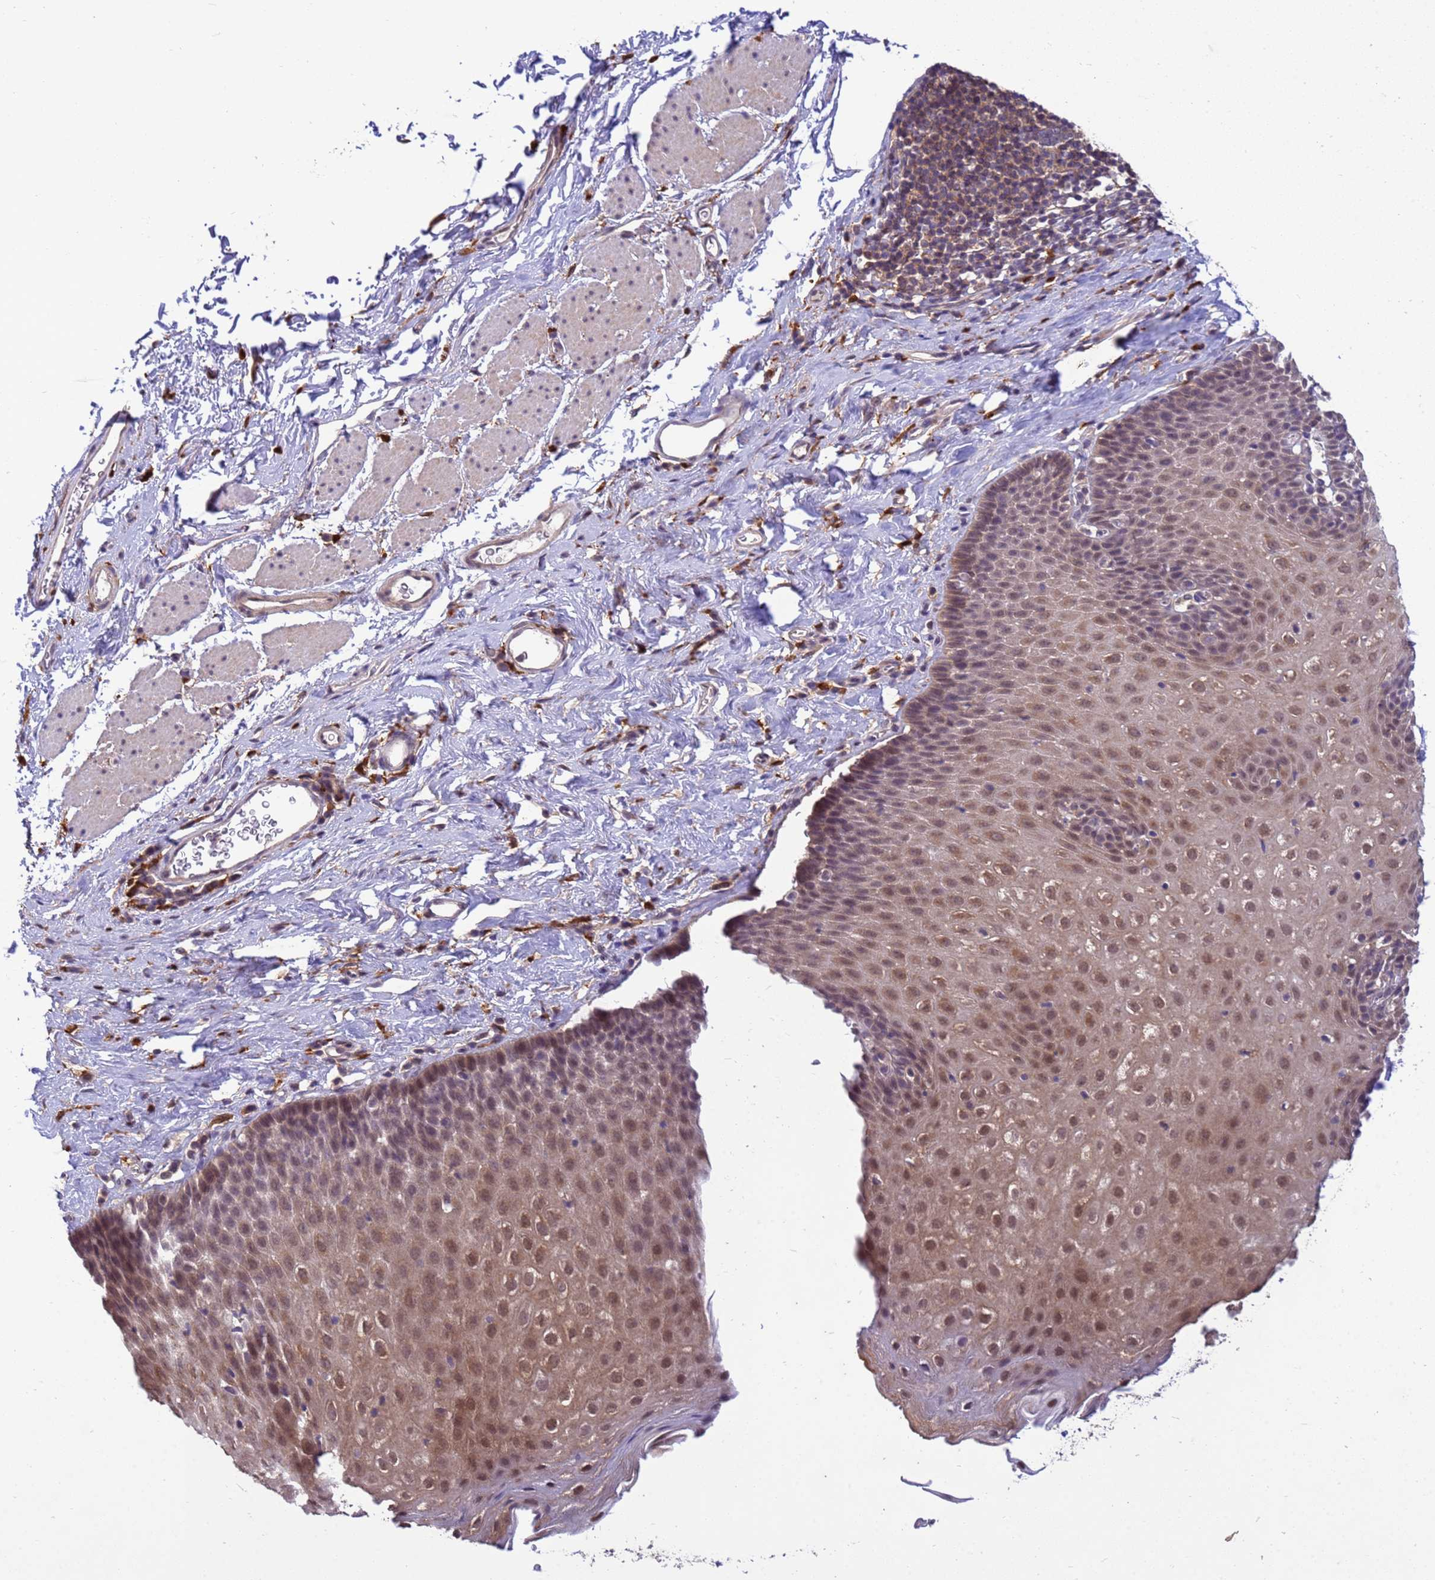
{"staining": {"intensity": "moderate", "quantity": "25%-75%", "location": "cytoplasmic/membranous,nuclear"}, "tissue": "esophagus", "cell_type": "Squamous epithelial cells", "image_type": "normal", "snomed": [{"axis": "morphology", "description": "Normal tissue, NOS"}, {"axis": "topography", "description": "Esophagus"}], "caption": "High-power microscopy captured an immunohistochemistry (IHC) micrograph of unremarkable esophagus, revealing moderate cytoplasmic/membranous,nuclear staining in approximately 25%-75% of squamous epithelial cells. (brown staining indicates protein expression, while blue staining denotes nuclei).", "gene": "NPEPPS", "patient": {"sex": "female", "age": 61}}